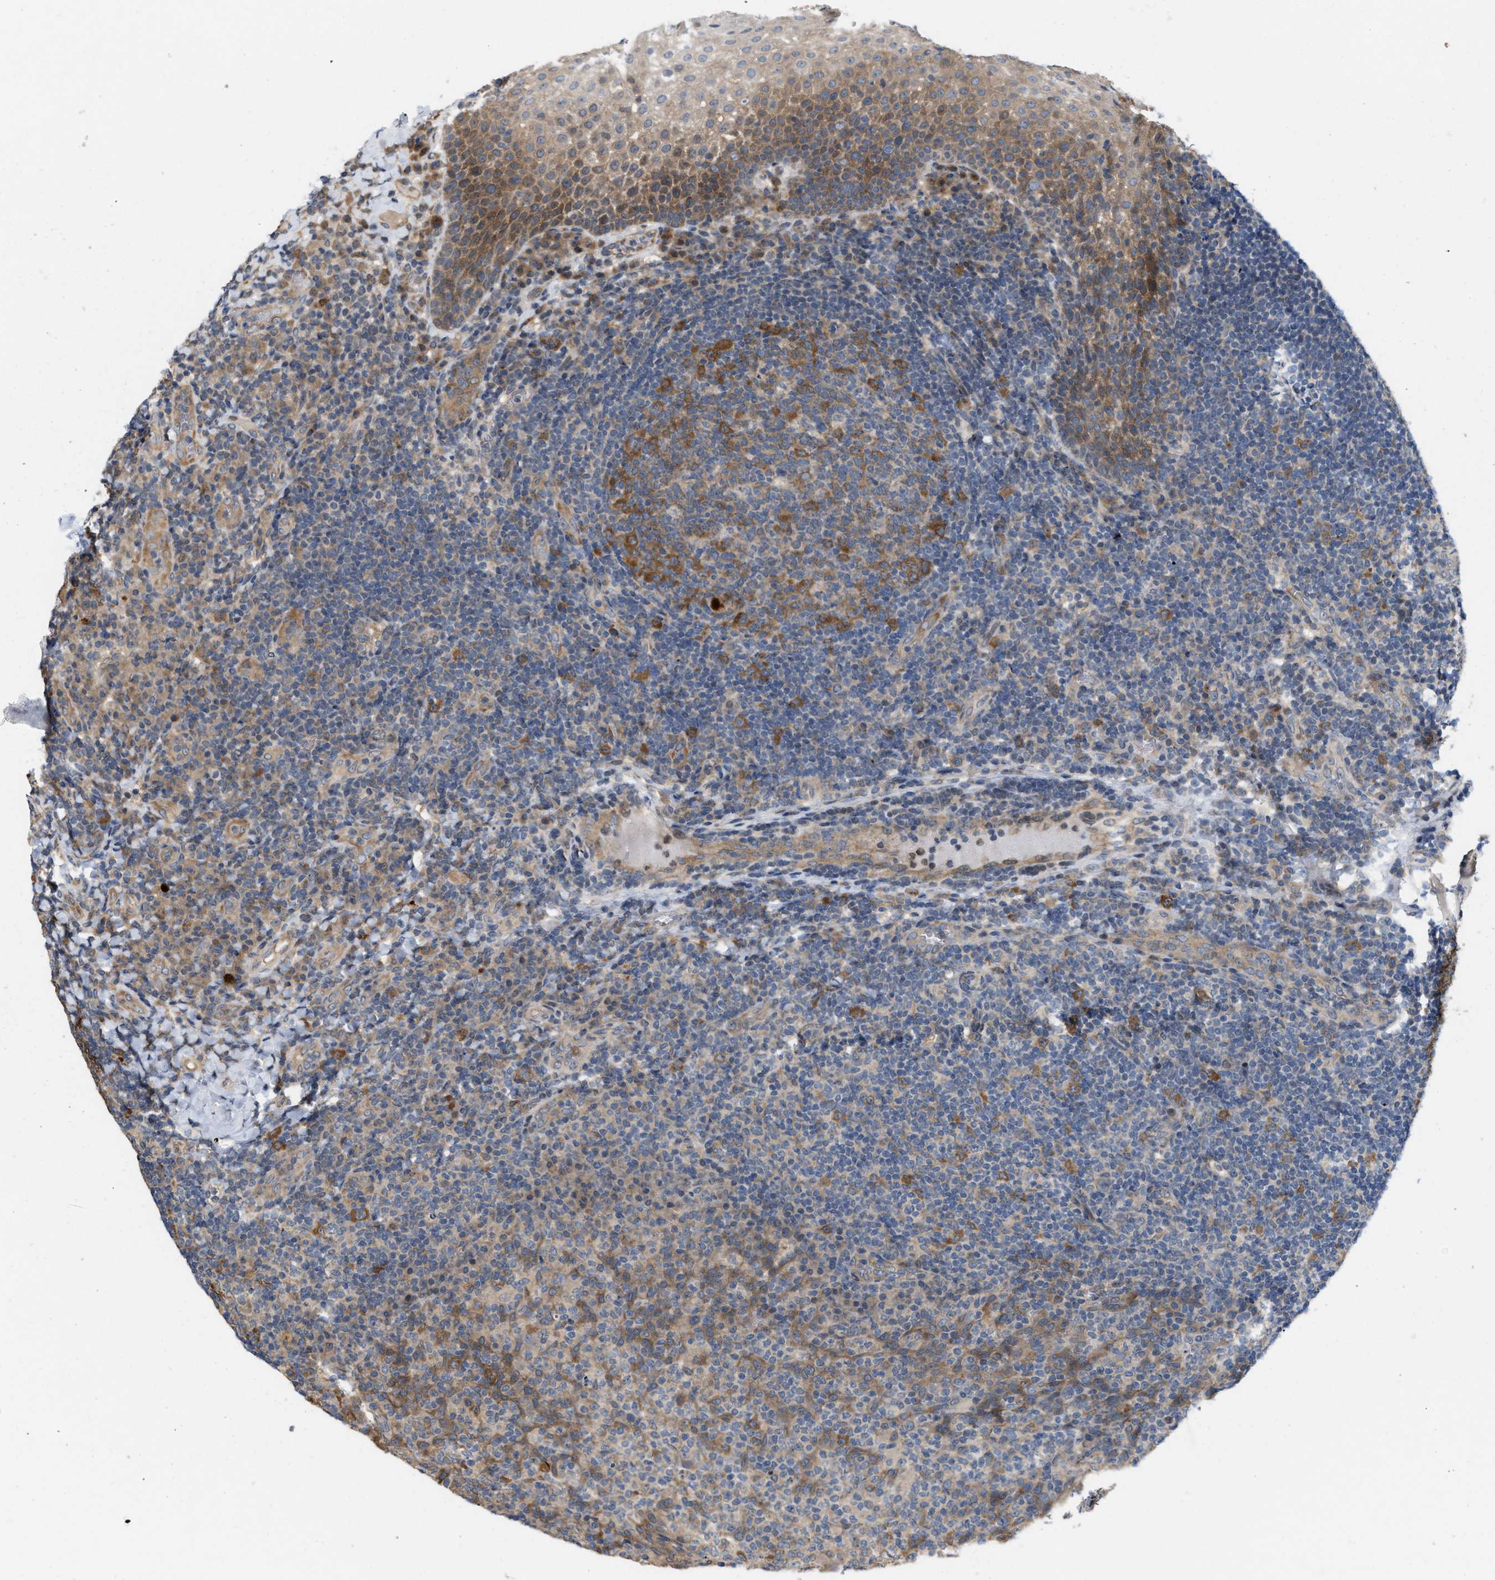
{"staining": {"intensity": "moderate", "quantity": ">75%", "location": "cytoplasmic/membranous"}, "tissue": "tonsil", "cell_type": "Germinal center cells", "image_type": "normal", "snomed": [{"axis": "morphology", "description": "Normal tissue, NOS"}, {"axis": "topography", "description": "Tonsil"}], "caption": "Immunohistochemical staining of benign tonsil demonstrates >75% levels of moderate cytoplasmic/membranous protein staining in approximately >75% of germinal center cells.", "gene": "CSNK1A1", "patient": {"sex": "male", "age": 17}}